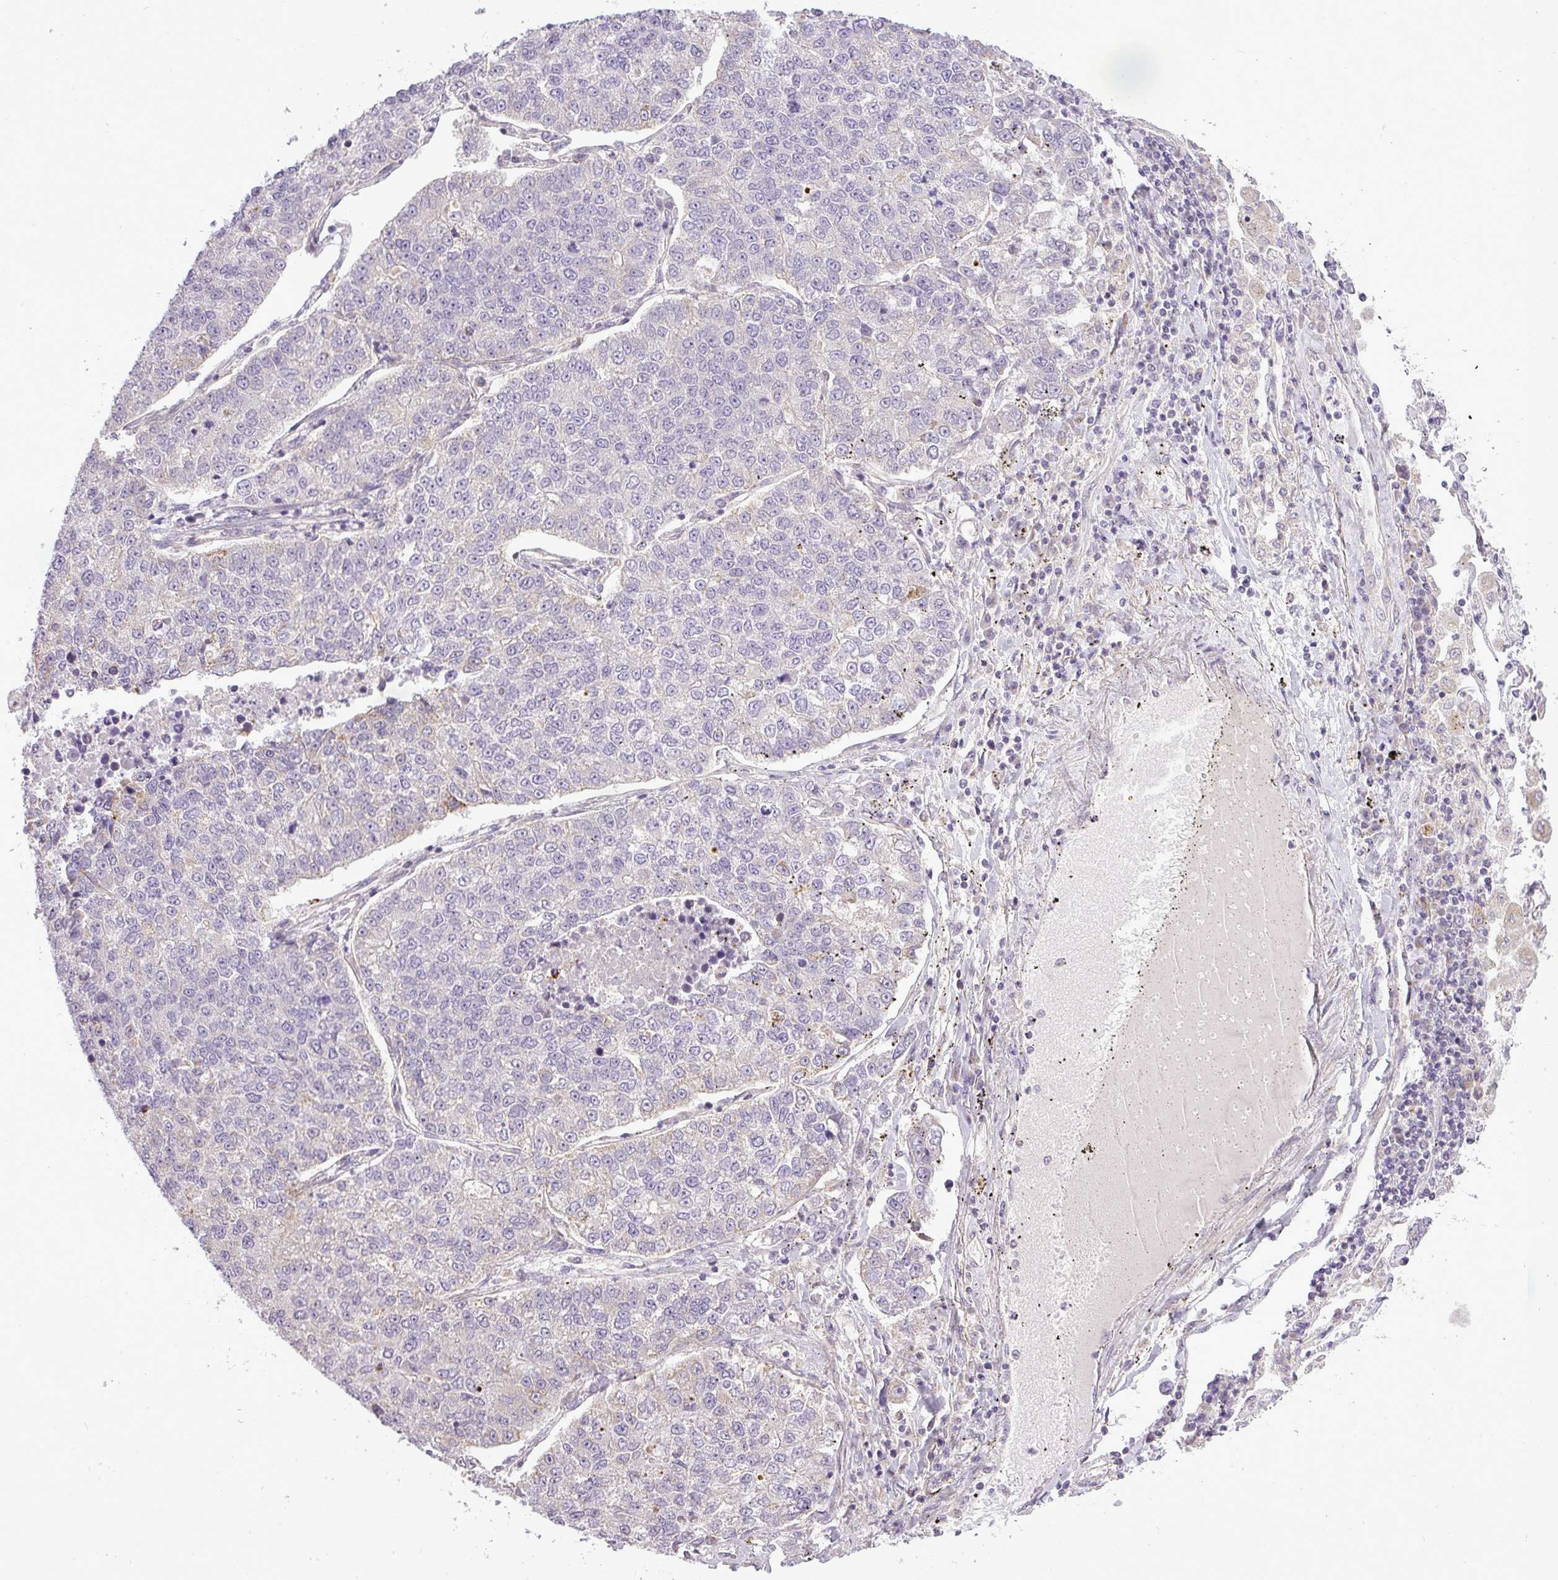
{"staining": {"intensity": "negative", "quantity": "none", "location": "none"}, "tissue": "lung cancer", "cell_type": "Tumor cells", "image_type": "cancer", "snomed": [{"axis": "morphology", "description": "Adenocarcinoma, NOS"}, {"axis": "topography", "description": "Lung"}], "caption": "Lung adenocarcinoma was stained to show a protein in brown. There is no significant positivity in tumor cells. (DAB (3,3'-diaminobenzidine) immunohistochemistry (IHC) with hematoxylin counter stain).", "gene": "ZDHHC1", "patient": {"sex": "male", "age": 49}}